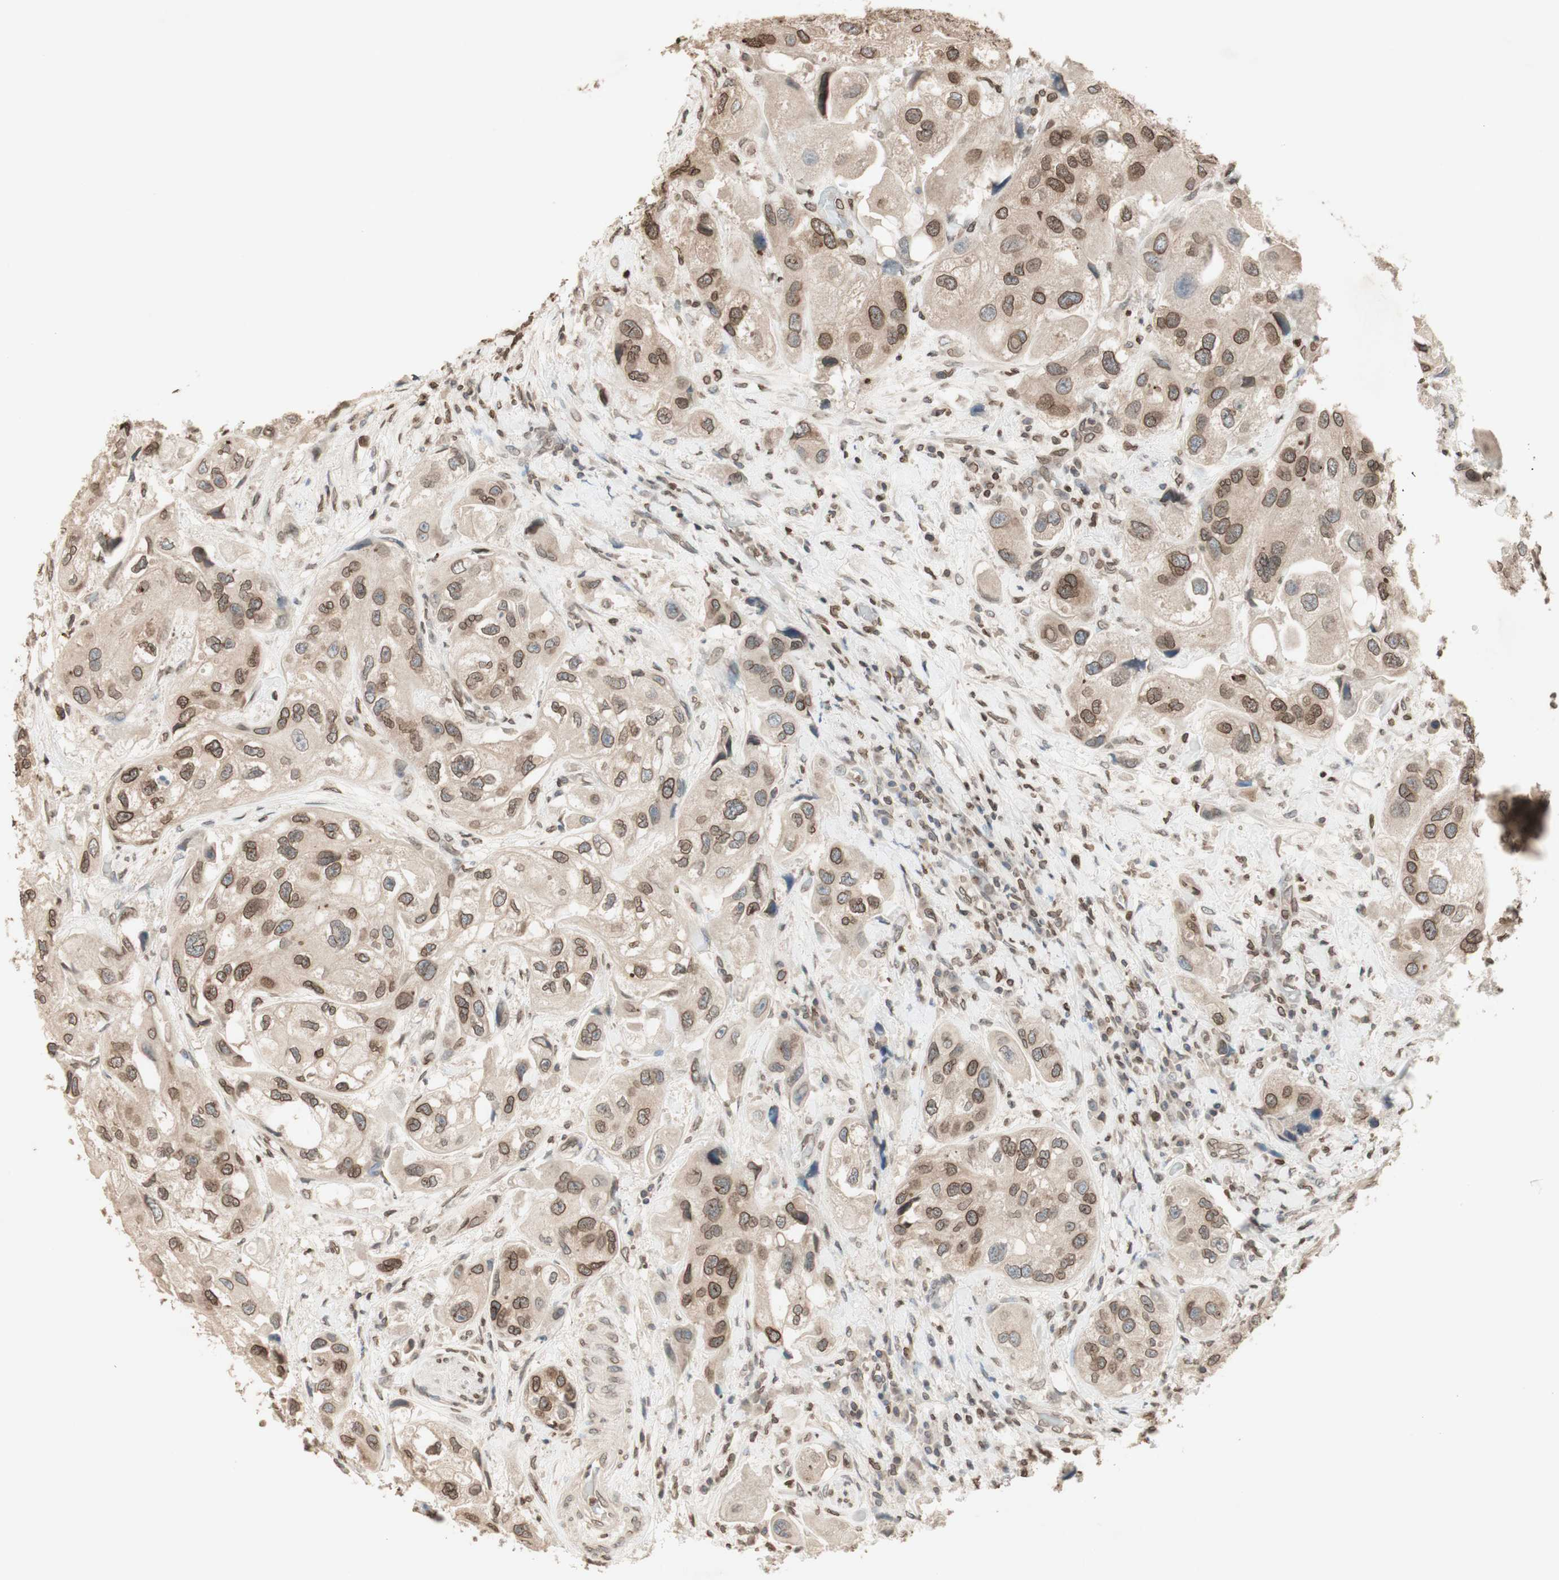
{"staining": {"intensity": "moderate", "quantity": ">75%", "location": "cytoplasmic/membranous,nuclear"}, "tissue": "urothelial cancer", "cell_type": "Tumor cells", "image_type": "cancer", "snomed": [{"axis": "morphology", "description": "Urothelial carcinoma, High grade"}, {"axis": "topography", "description": "Urinary bladder"}], "caption": "The immunohistochemical stain labels moderate cytoplasmic/membranous and nuclear positivity in tumor cells of high-grade urothelial carcinoma tissue.", "gene": "TMPO", "patient": {"sex": "female", "age": 64}}